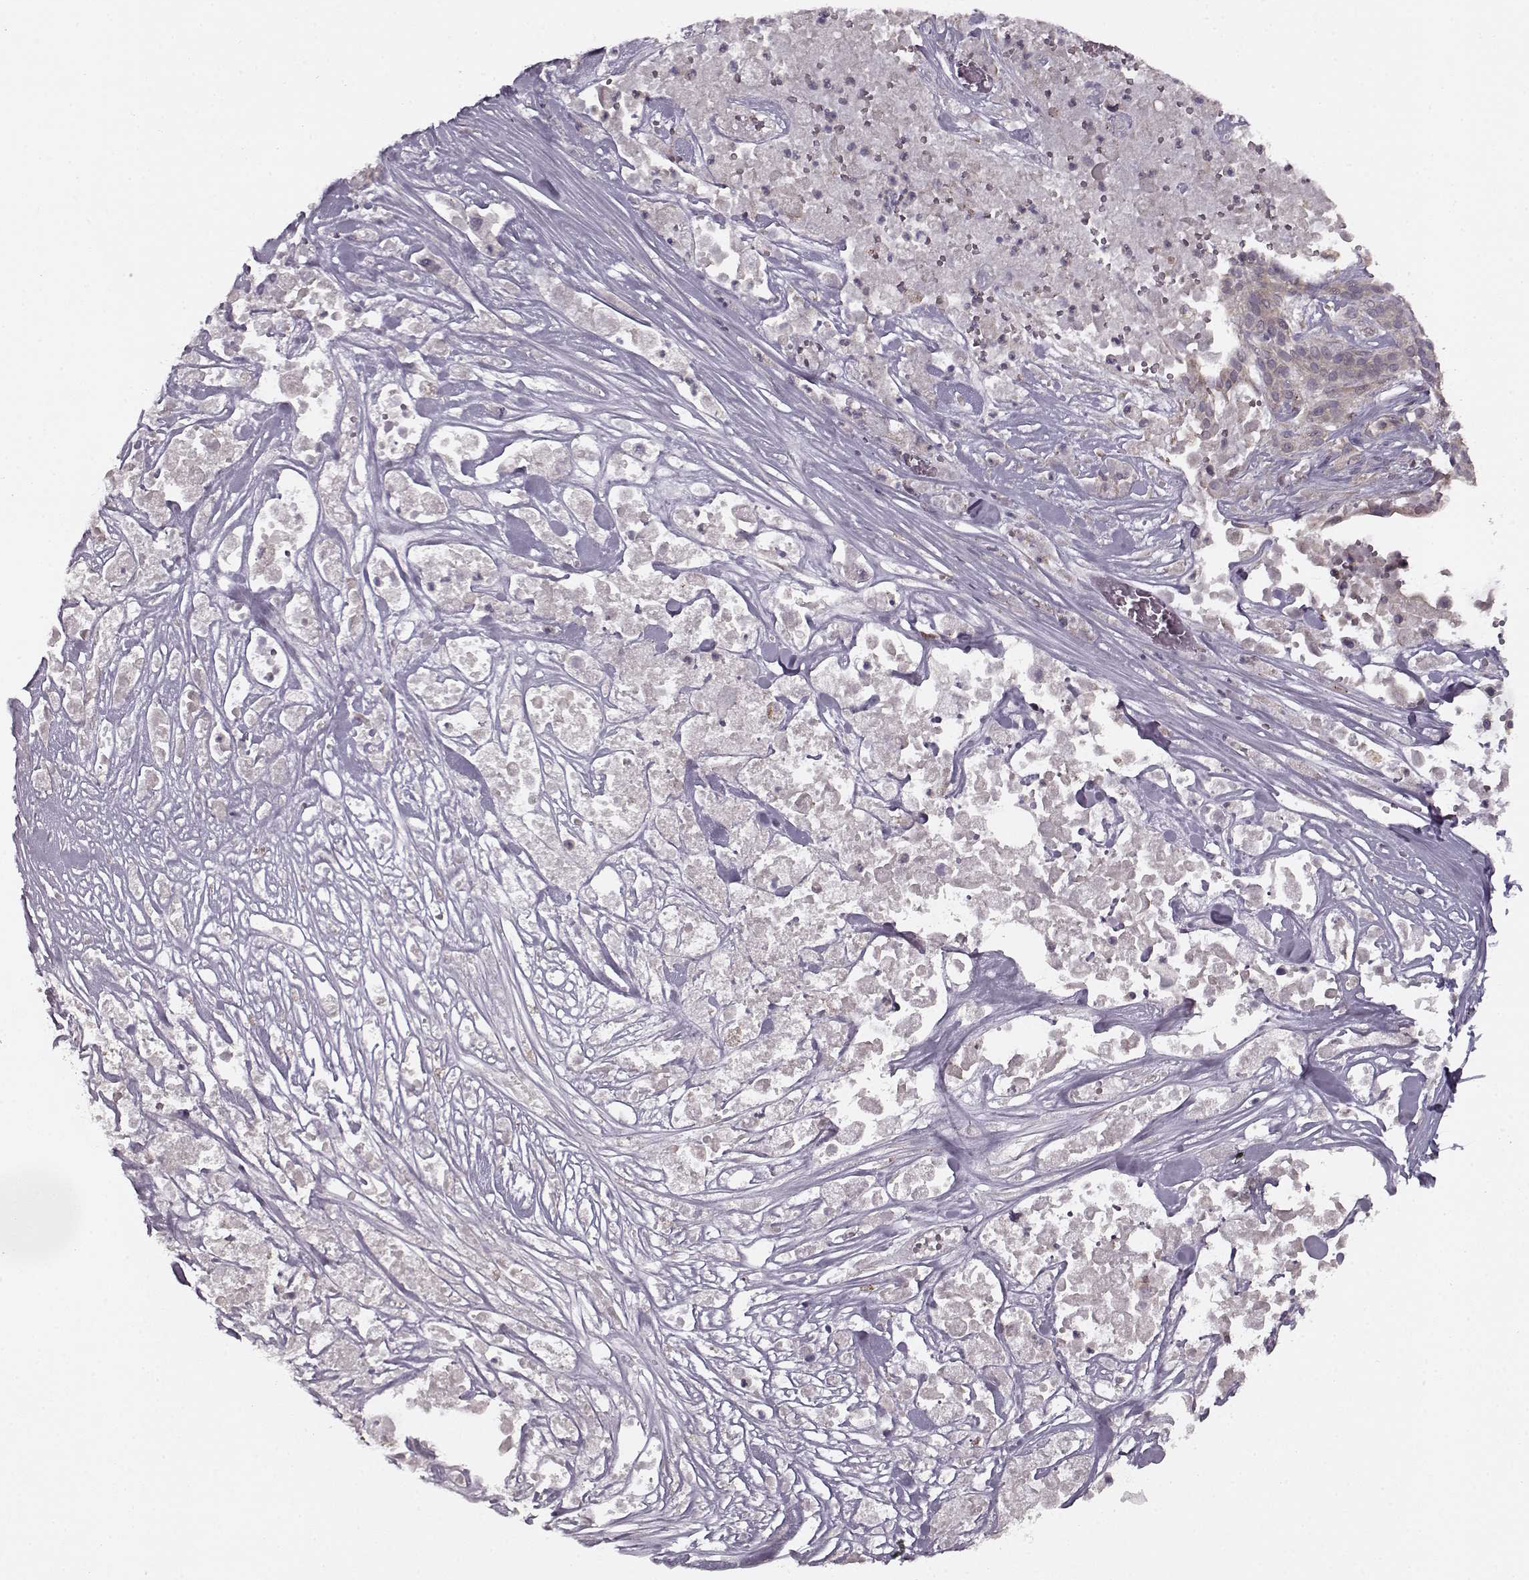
{"staining": {"intensity": "negative", "quantity": "none", "location": "none"}, "tissue": "pancreatic cancer", "cell_type": "Tumor cells", "image_type": "cancer", "snomed": [{"axis": "morphology", "description": "Adenocarcinoma, NOS"}, {"axis": "topography", "description": "Pancreas"}], "caption": "Photomicrograph shows no significant protein positivity in tumor cells of pancreatic adenocarcinoma.", "gene": "SLAIN2", "patient": {"sex": "male", "age": 44}}